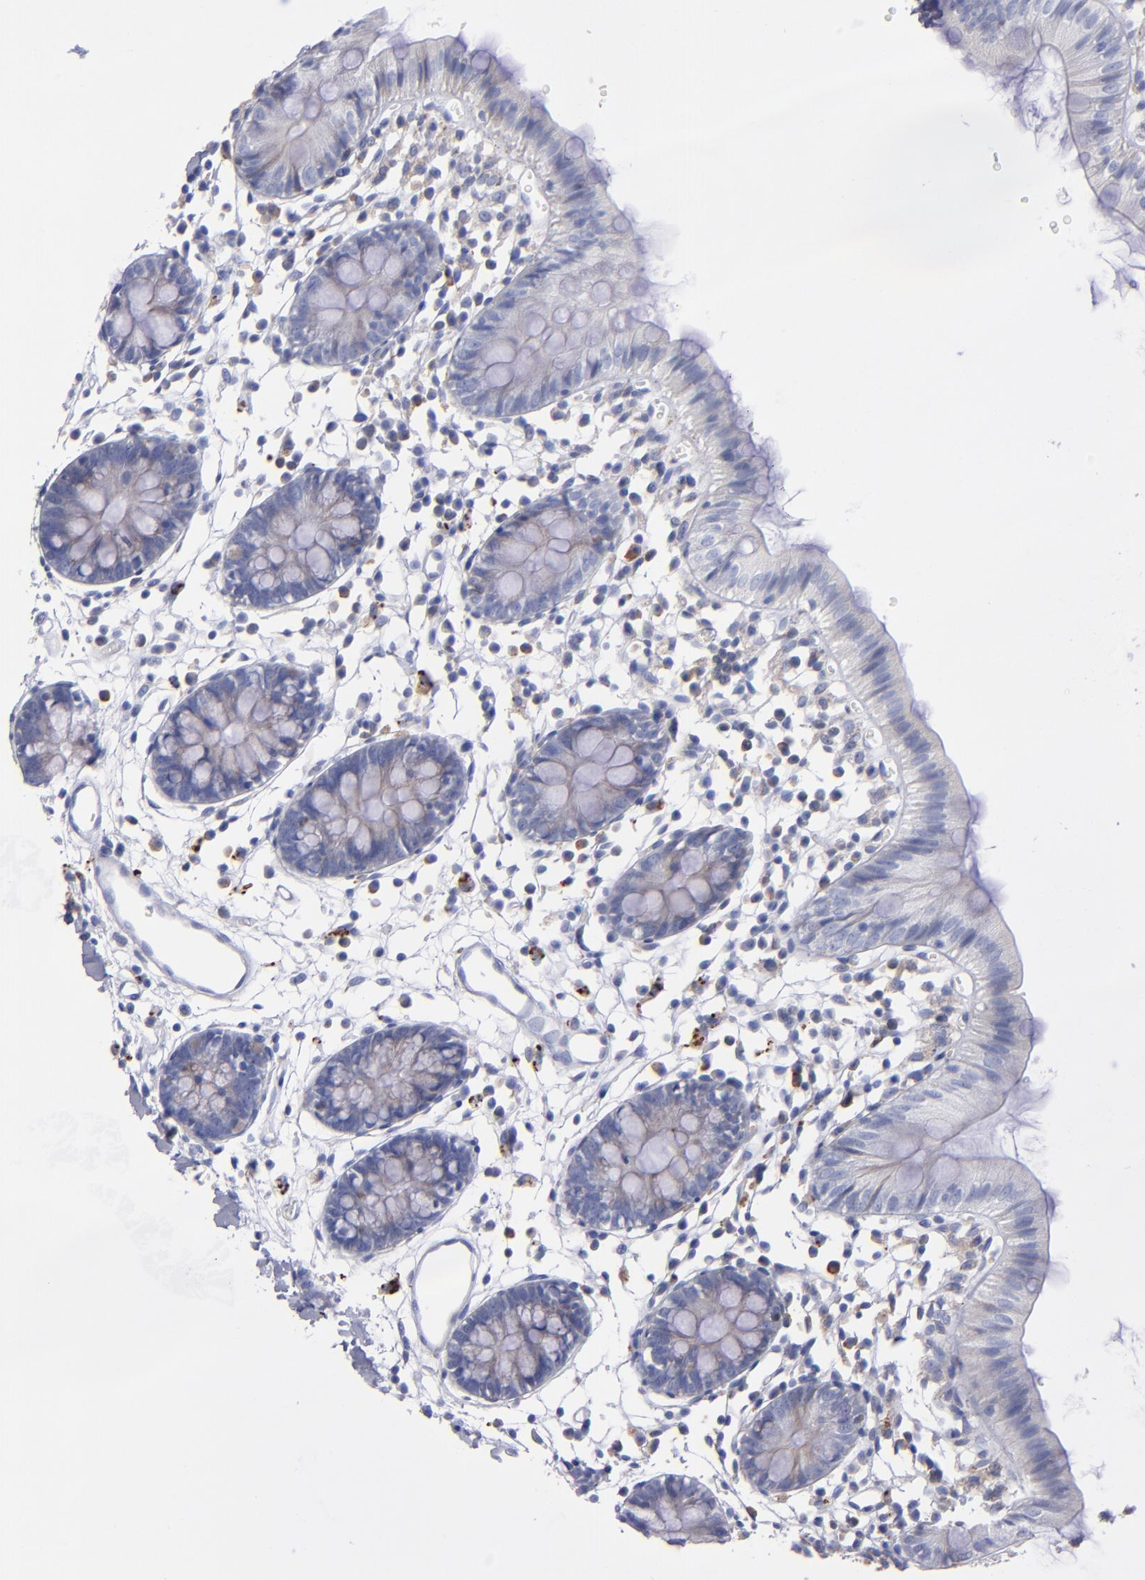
{"staining": {"intensity": "moderate", "quantity": "25%-75%", "location": "cytoplasmic/membranous"}, "tissue": "colon", "cell_type": "Endothelial cells", "image_type": "normal", "snomed": [{"axis": "morphology", "description": "Normal tissue, NOS"}, {"axis": "topography", "description": "Colon"}], "caption": "Approximately 25%-75% of endothelial cells in benign colon demonstrate moderate cytoplasmic/membranous protein staining as visualized by brown immunohistochemical staining.", "gene": "MFGE8", "patient": {"sex": "male", "age": 14}}